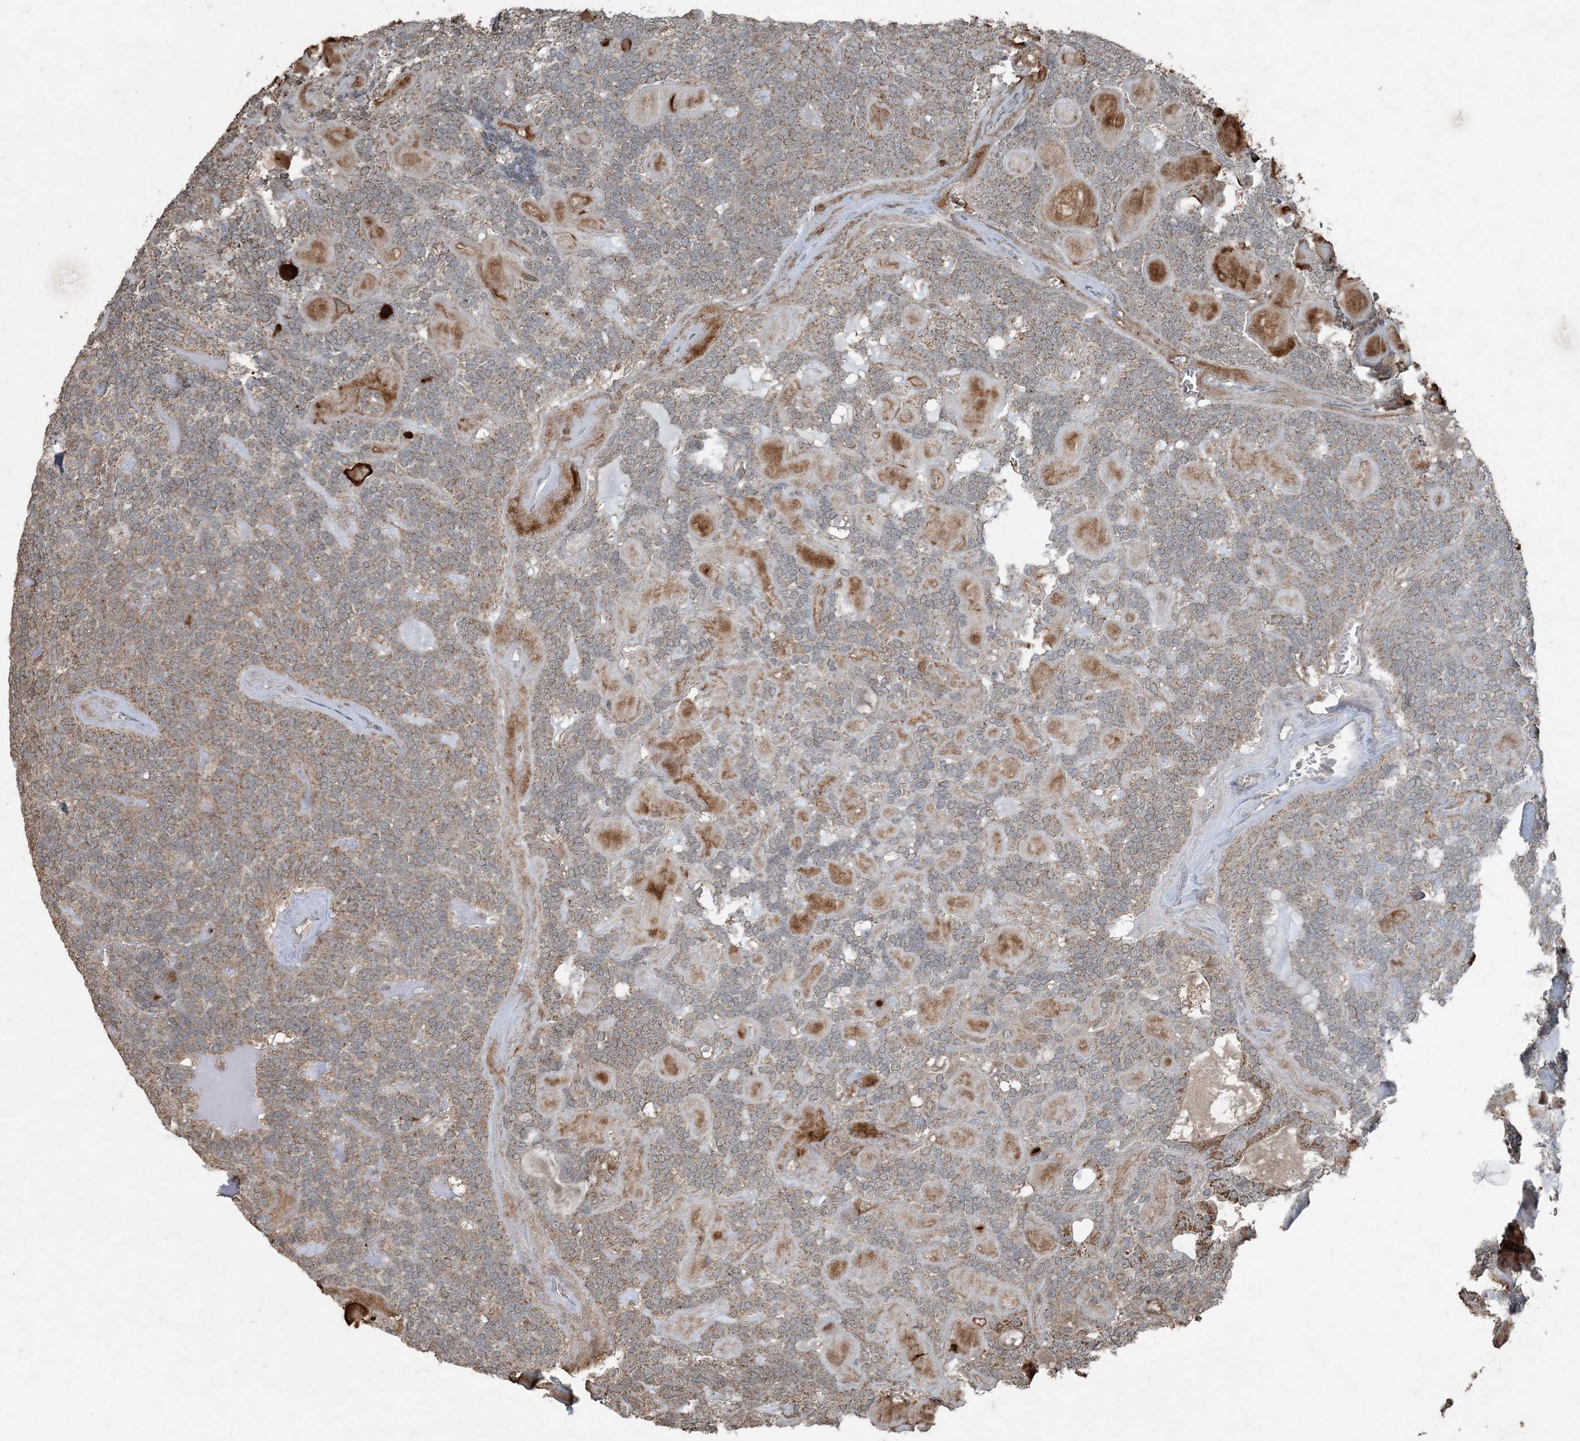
{"staining": {"intensity": "moderate", "quantity": "25%-75%", "location": "cytoplasmic/membranous"}, "tissue": "head and neck cancer", "cell_type": "Tumor cells", "image_type": "cancer", "snomed": [{"axis": "morphology", "description": "Adenocarcinoma, NOS"}, {"axis": "topography", "description": "Head-Neck"}], "caption": "DAB immunohistochemical staining of head and neck adenocarcinoma shows moderate cytoplasmic/membranous protein positivity in approximately 25%-75% of tumor cells. The staining was performed using DAB to visualize the protein expression in brown, while the nuclei were stained in blue with hematoxylin (Magnification: 20x).", "gene": "GNL1", "patient": {"sex": "male", "age": 66}}